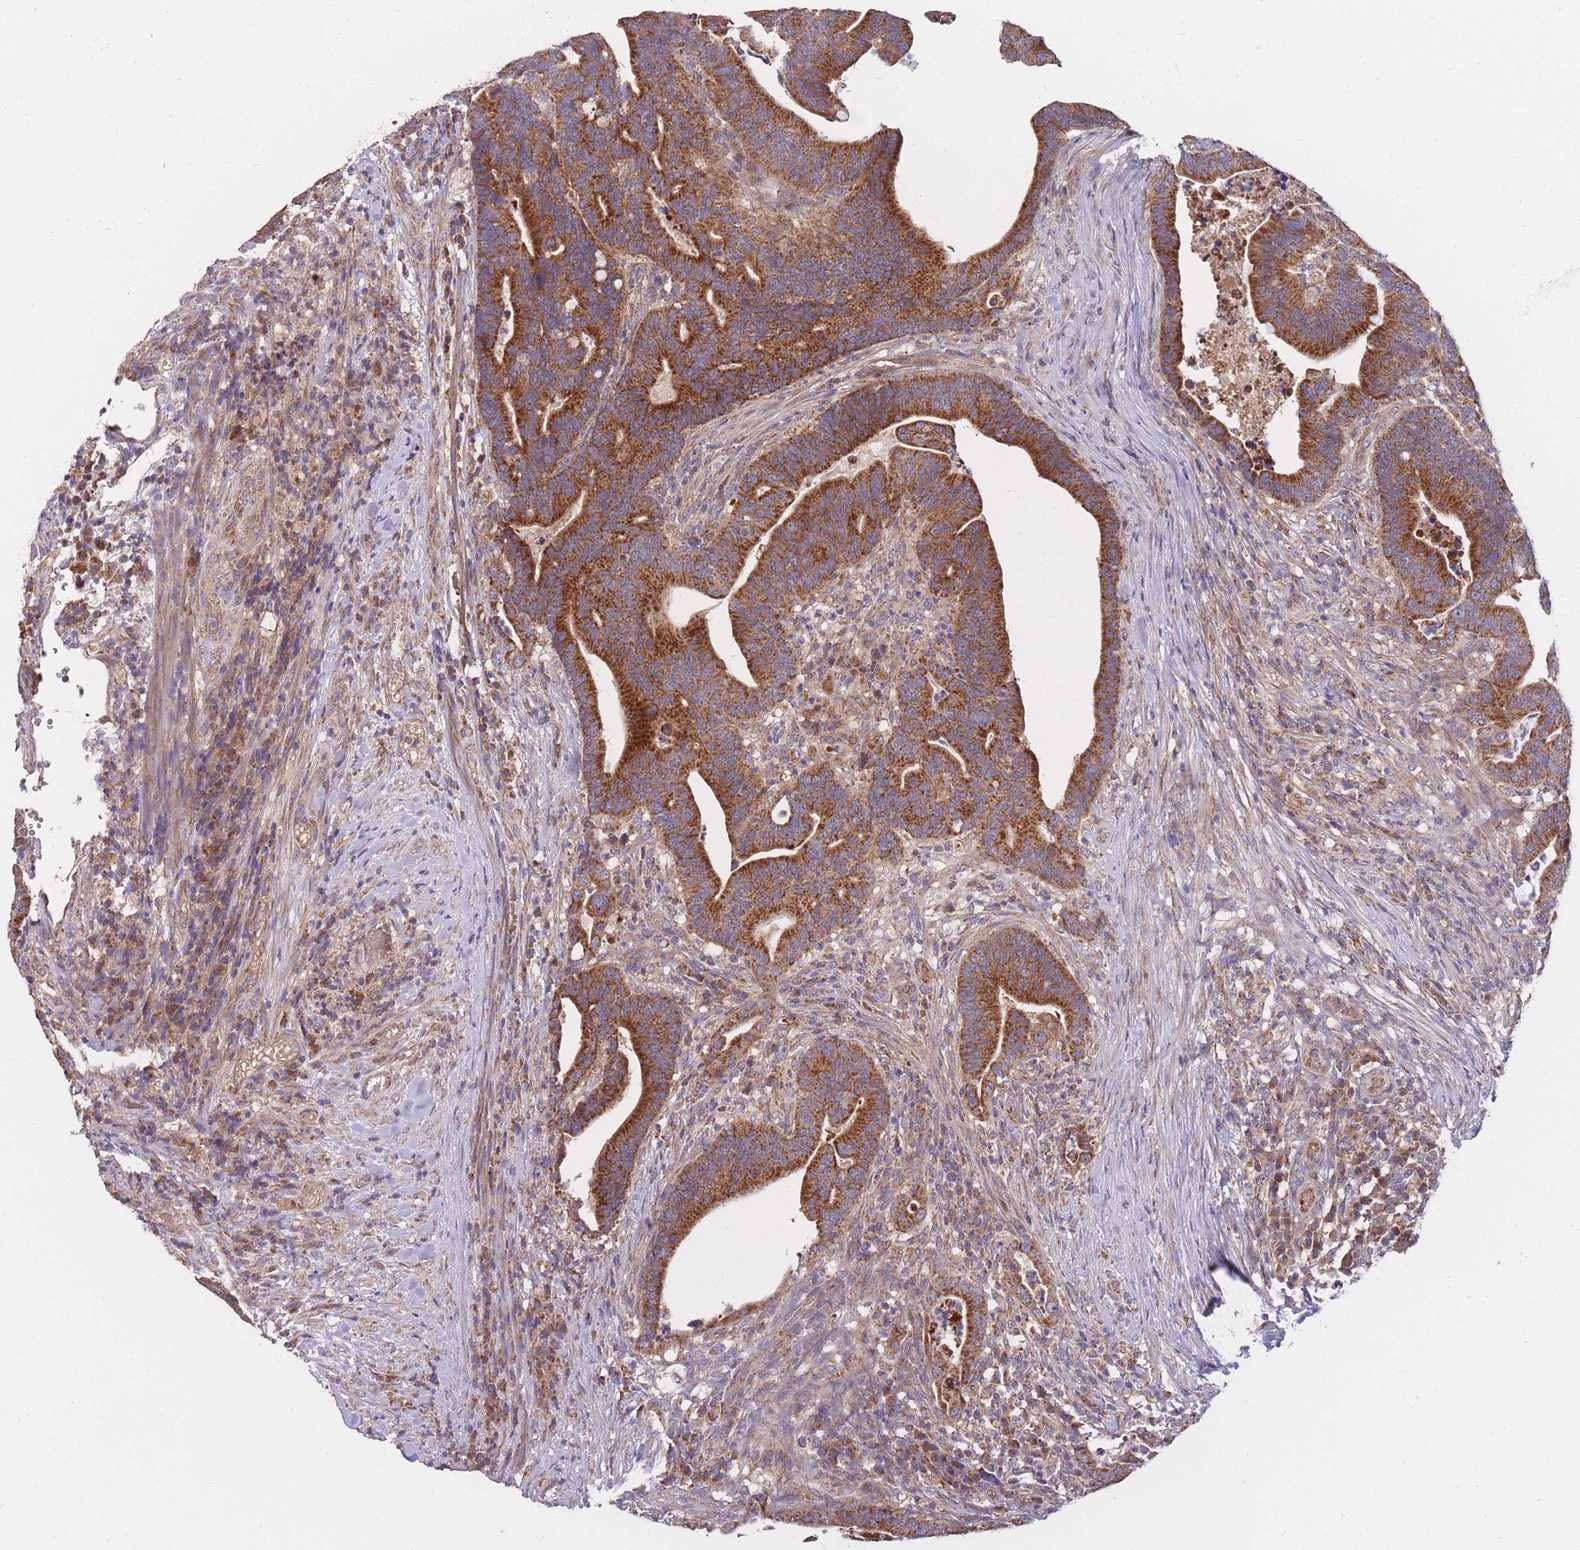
{"staining": {"intensity": "strong", "quantity": ">75%", "location": "cytoplasmic/membranous"}, "tissue": "colorectal cancer", "cell_type": "Tumor cells", "image_type": "cancer", "snomed": [{"axis": "morphology", "description": "Adenocarcinoma, NOS"}, {"axis": "topography", "description": "Colon"}], "caption": "The immunohistochemical stain highlights strong cytoplasmic/membranous expression in tumor cells of colorectal adenocarcinoma tissue. (IHC, brightfield microscopy, high magnification).", "gene": "PTPMT1", "patient": {"sex": "female", "age": 66}}